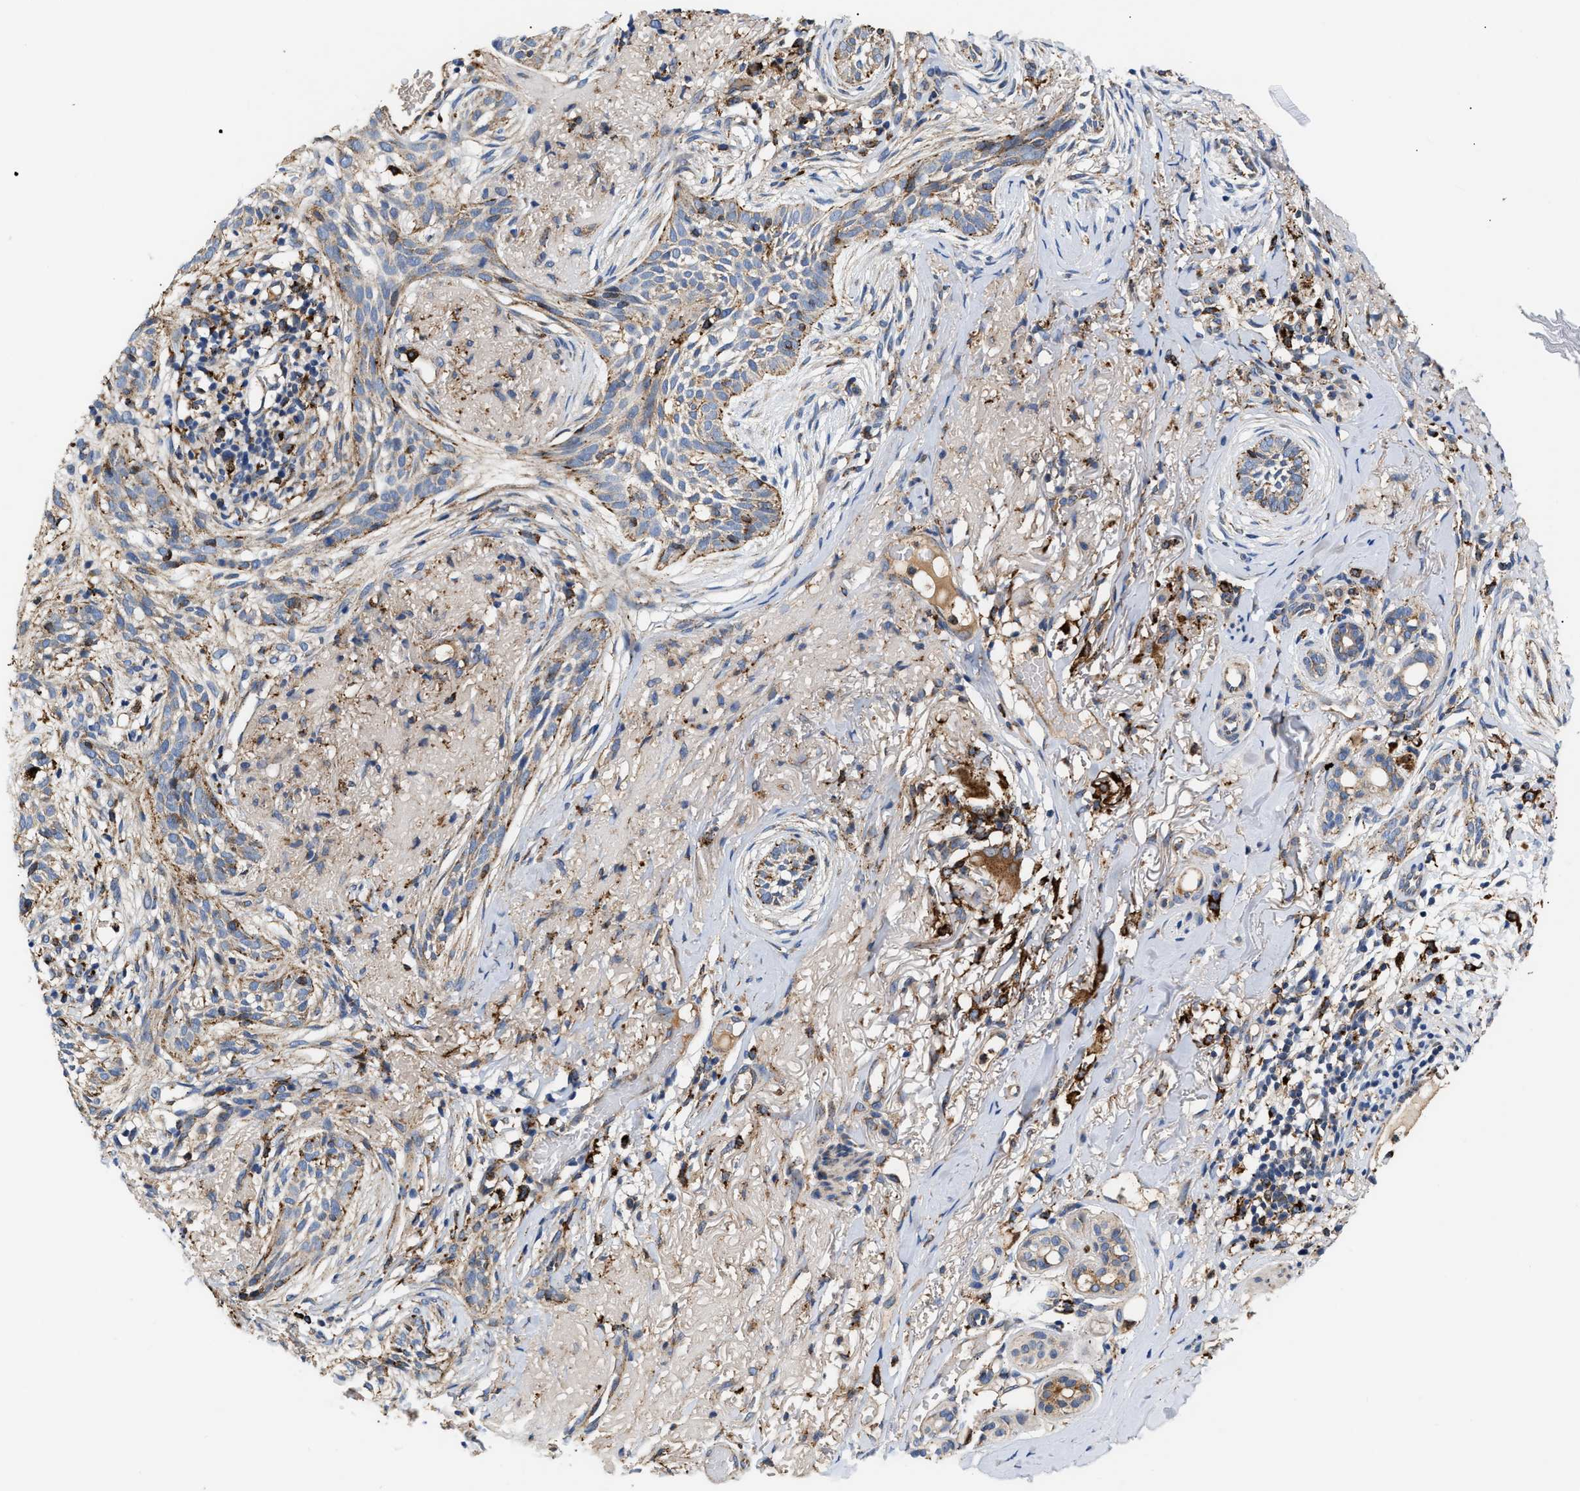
{"staining": {"intensity": "moderate", "quantity": "<25%", "location": "cytoplasmic/membranous"}, "tissue": "skin cancer", "cell_type": "Tumor cells", "image_type": "cancer", "snomed": [{"axis": "morphology", "description": "Basal cell carcinoma"}, {"axis": "topography", "description": "Skin"}], "caption": "Protein expression analysis of skin basal cell carcinoma demonstrates moderate cytoplasmic/membranous staining in approximately <25% of tumor cells. Using DAB (brown) and hematoxylin (blue) stains, captured at high magnification using brightfield microscopy.", "gene": "CCDC146", "patient": {"sex": "female", "age": 88}}